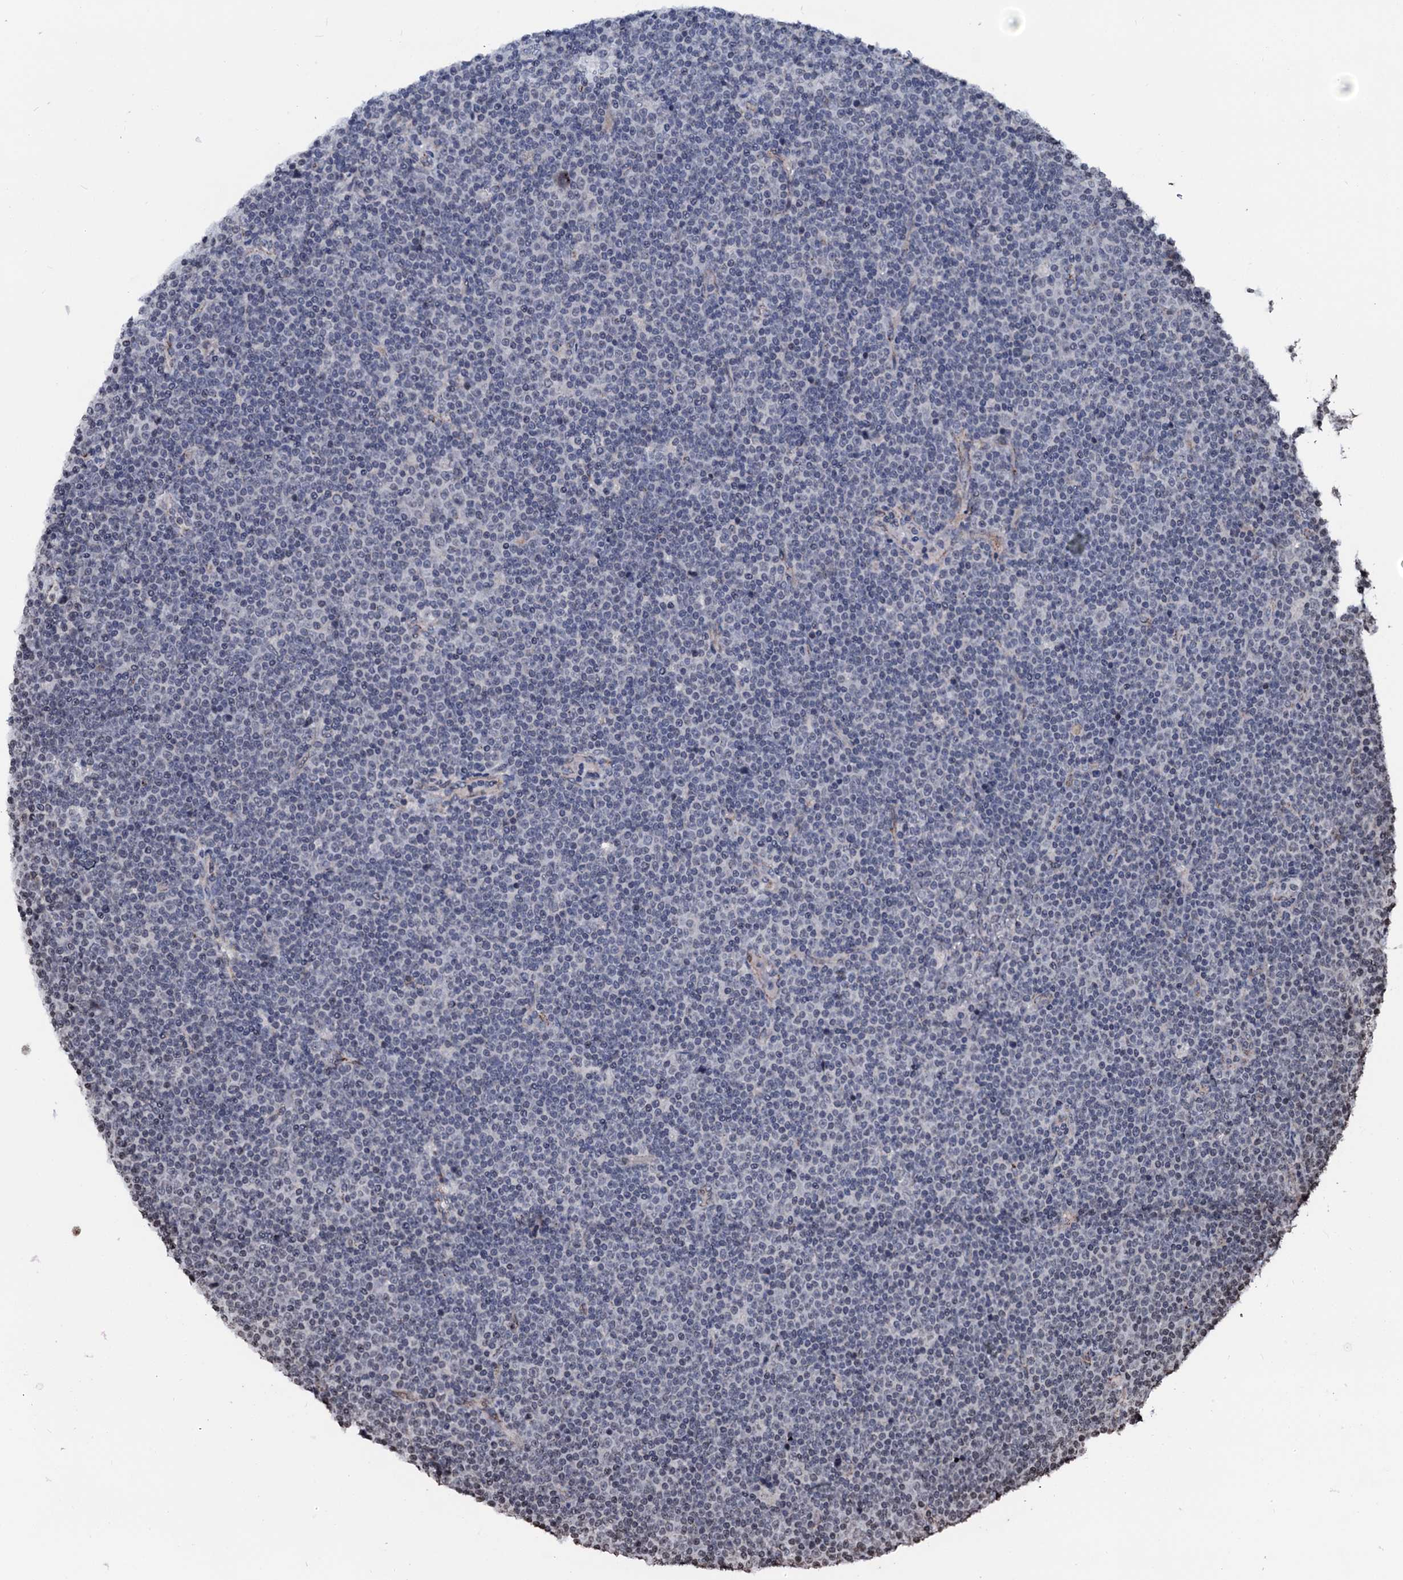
{"staining": {"intensity": "negative", "quantity": "none", "location": "none"}, "tissue": "lymphoma", "cell_type": "Tumor cells", "image_type": "cancer", "snomed": [{"axis": "morphology", "description": "Malignant lymphoma, non-Hodgkin's type, Low grade"}, {"axis": "topography", "description": "Lymph node"}], "caption": "IHC histopathology image of human lymphoma stained for a protein (brown), which shows no positivity in tumor cells.", "gene": "LSM11", "patient": {"sex": "female", "age": 67}}